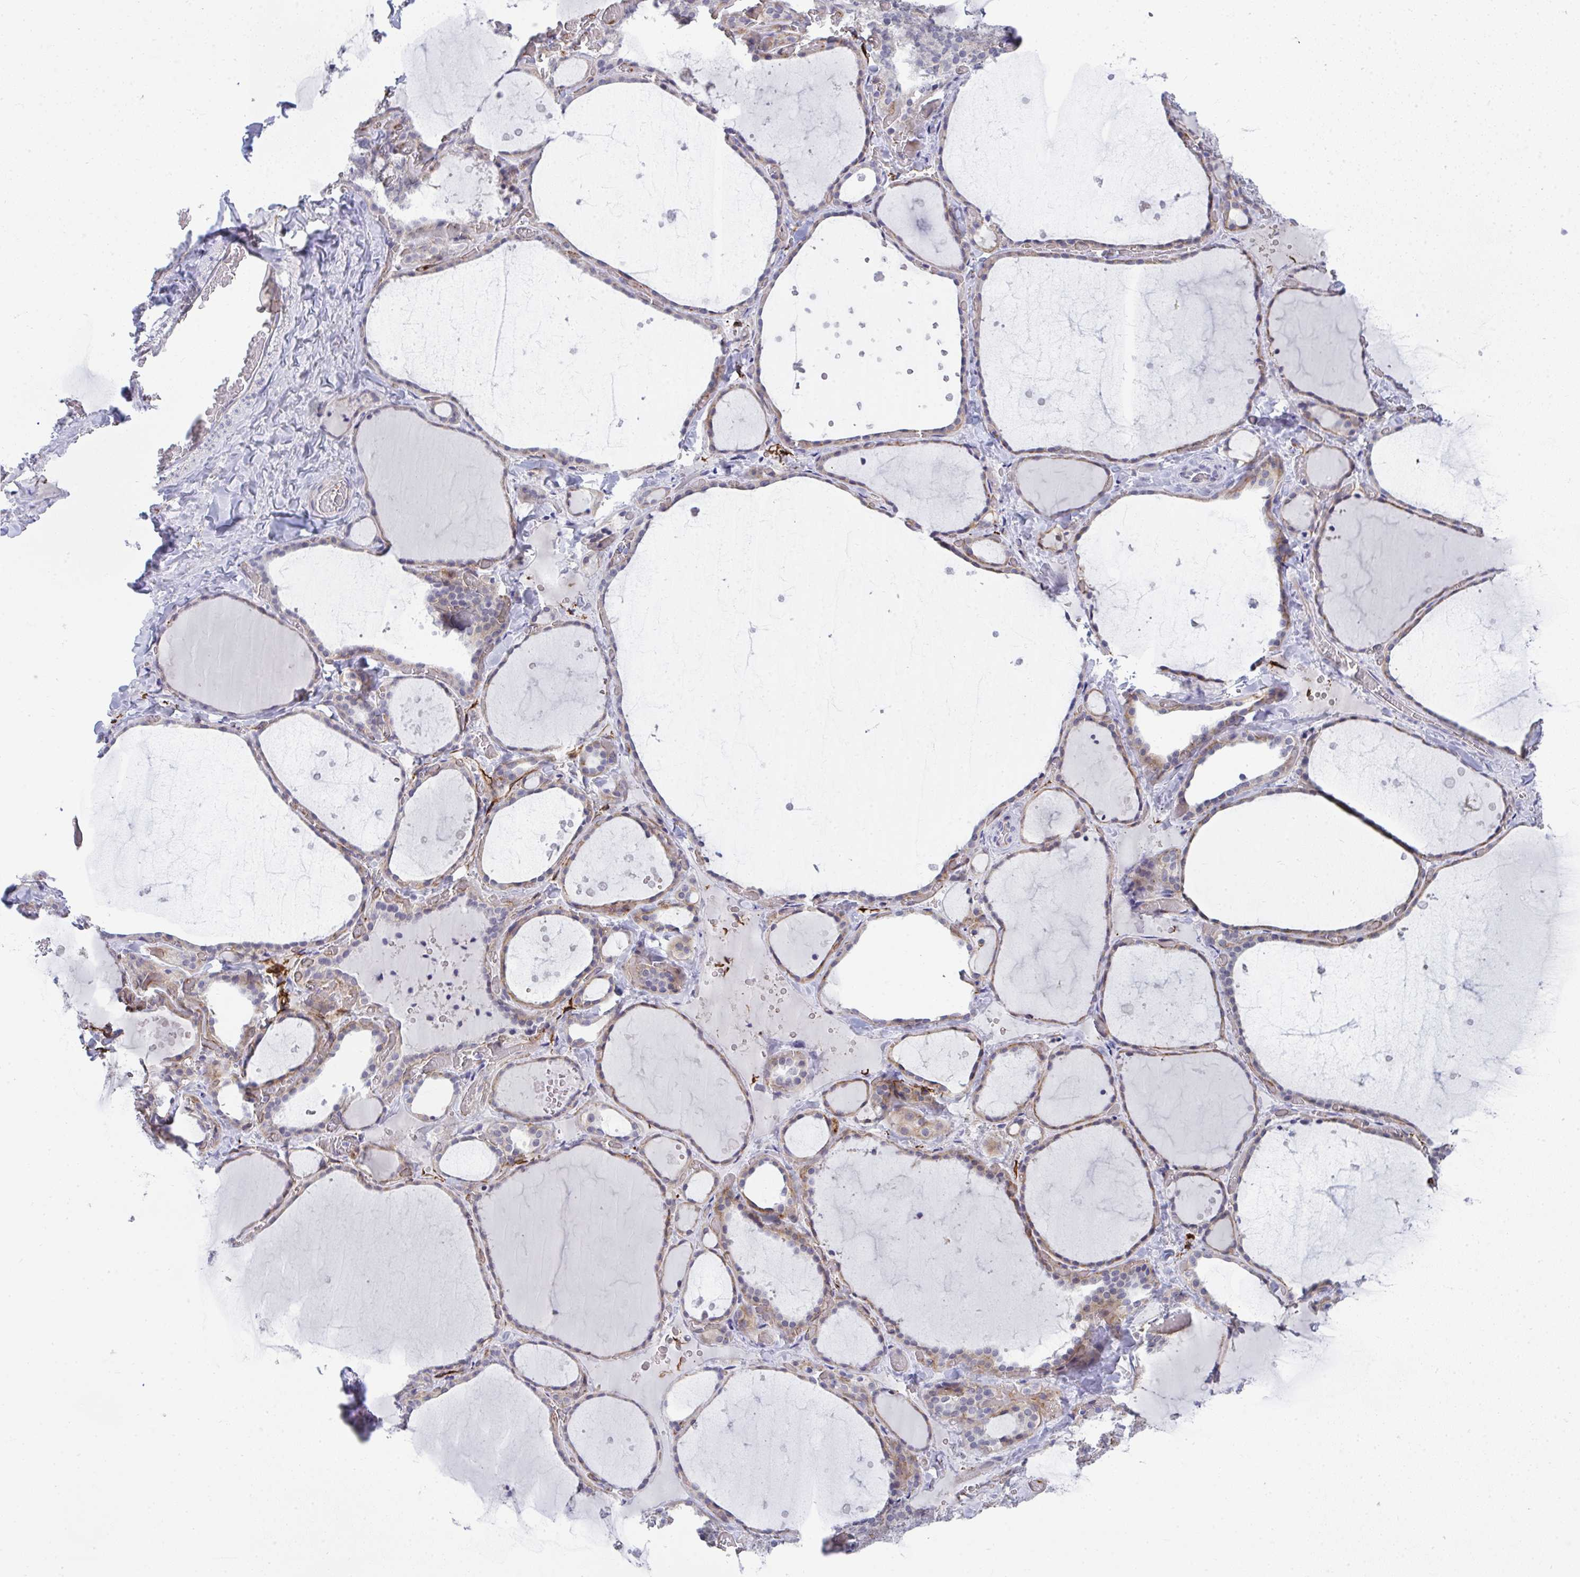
{"staining": {"intensity": "weak", "quantity": "25%-75%", "location": "cytoplasmic/membranous"}, "tissue": "thyroid gland", "cell_type": "Glandular cells", "image_type": "normal", "snomed": [{"axis": "morphology", "description": "Normal tissue, NOS"}, {"axis": "topography", "description": "Thyroid gland"}], "caption": "IHC staining of normal thyroid gland, which demonstrates low levels of weak cytoplasmic/membranous staining in about 25%-75% of glandular cells indicating weak cytoplasmic/membranous protein expression. The staining was performed using DAB (brown) for protein detection and nuclei were counterstained in hematoxylin (blue).", "gene": "TMEM82", "patient": {"sex": "female", "age": 36}}